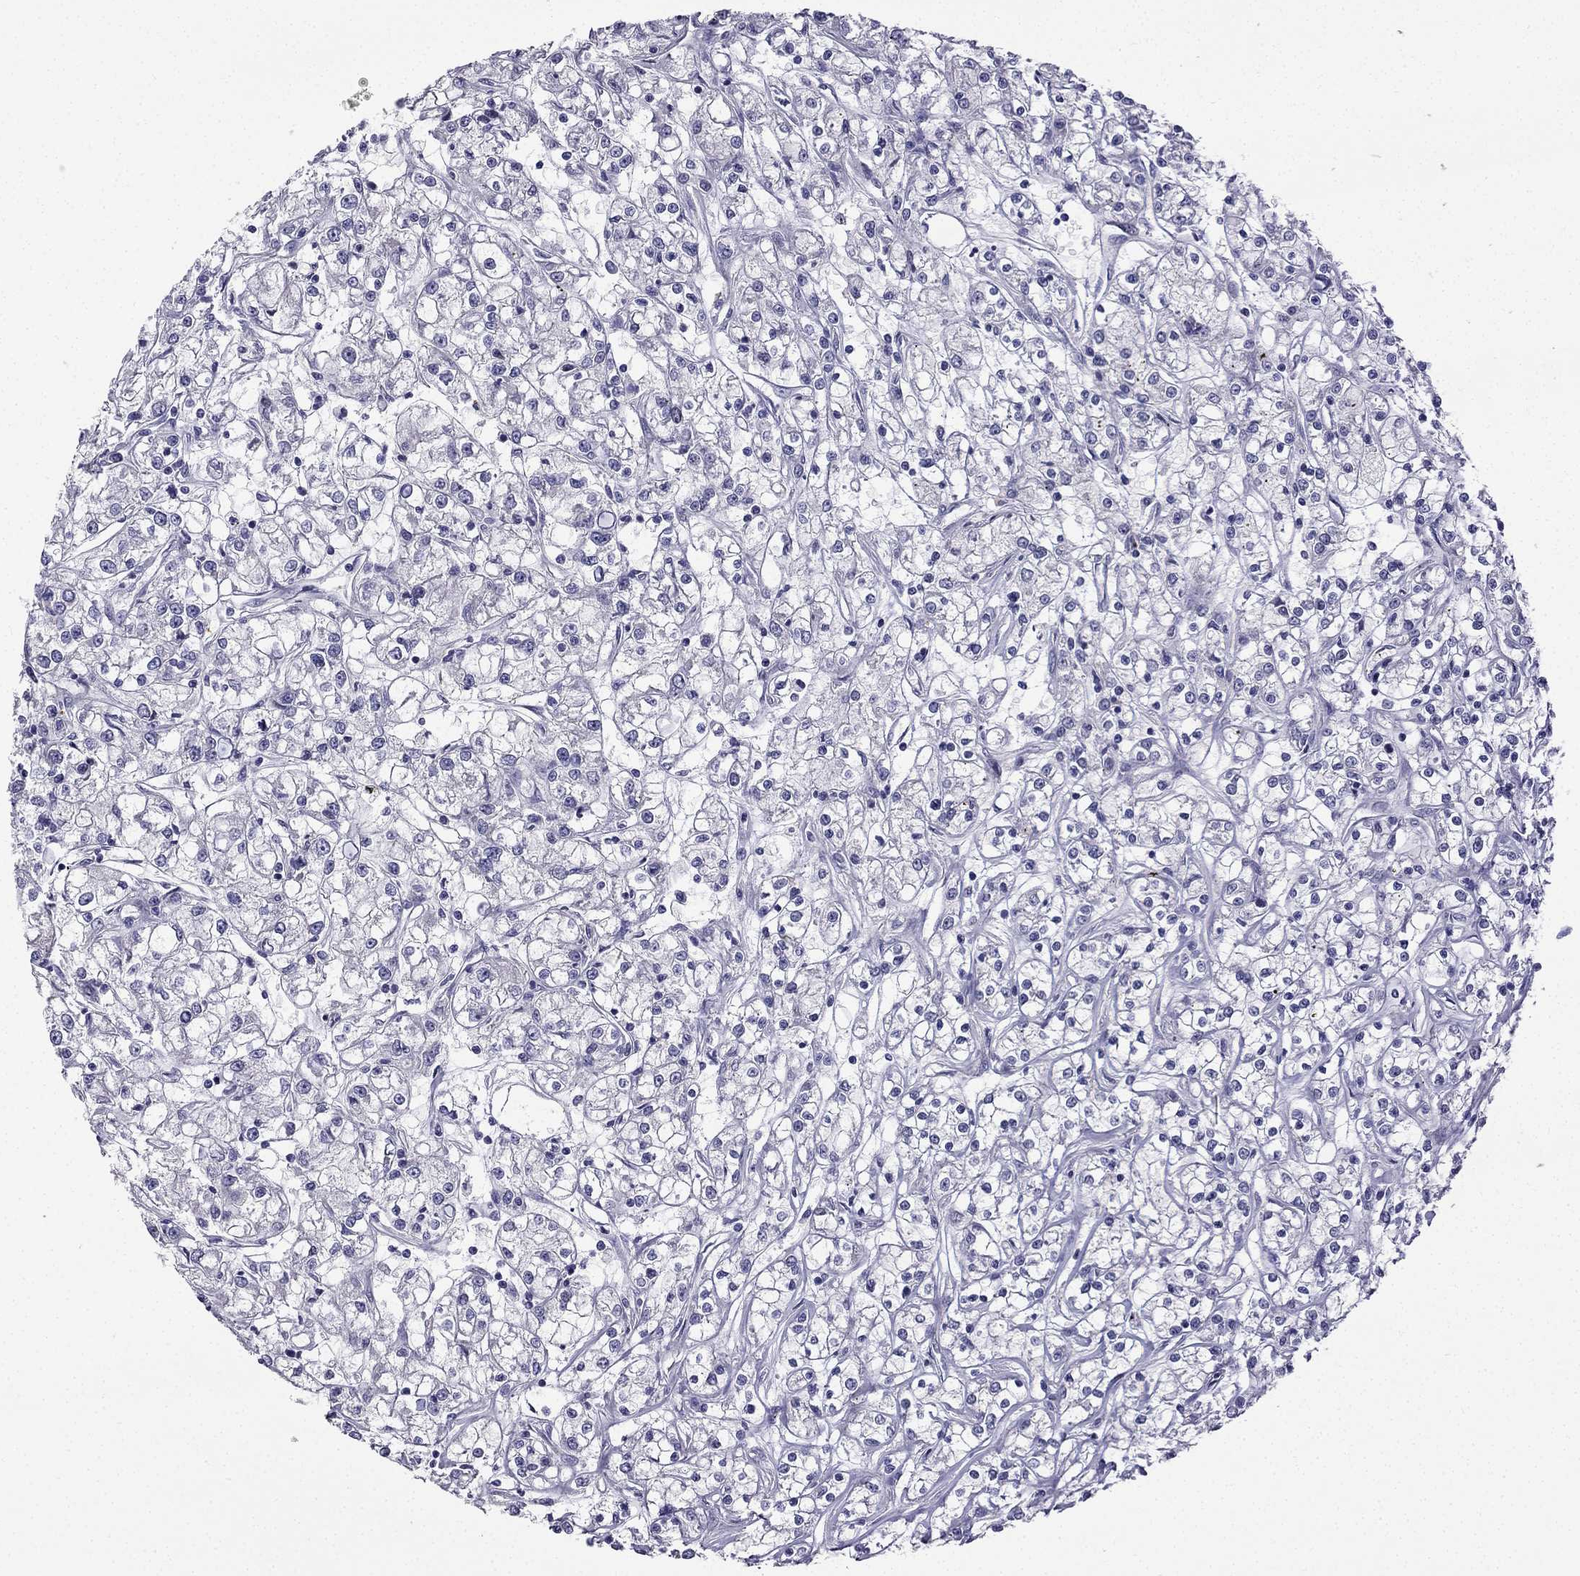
{"staining": {"intensity": "negative", "quantity": "none", "location": "none"}, "tissue": "renal cancer", "cell_type": "Tumor cells", "image_type": "cancer", "snomed": [{"axis": "morphology", "description": "Adenocarcinoma, NOS"}, {"axis": "topography", "description": "Kidney"}], "caption": "High power microscopy photomicrograph of an immunohistochemistry histopathology image of renal adenocarcinoma, revealing no significant staining in tumor cells.", "gene": "UHRF1", "patient": {"sex": "female", "age": 59}}